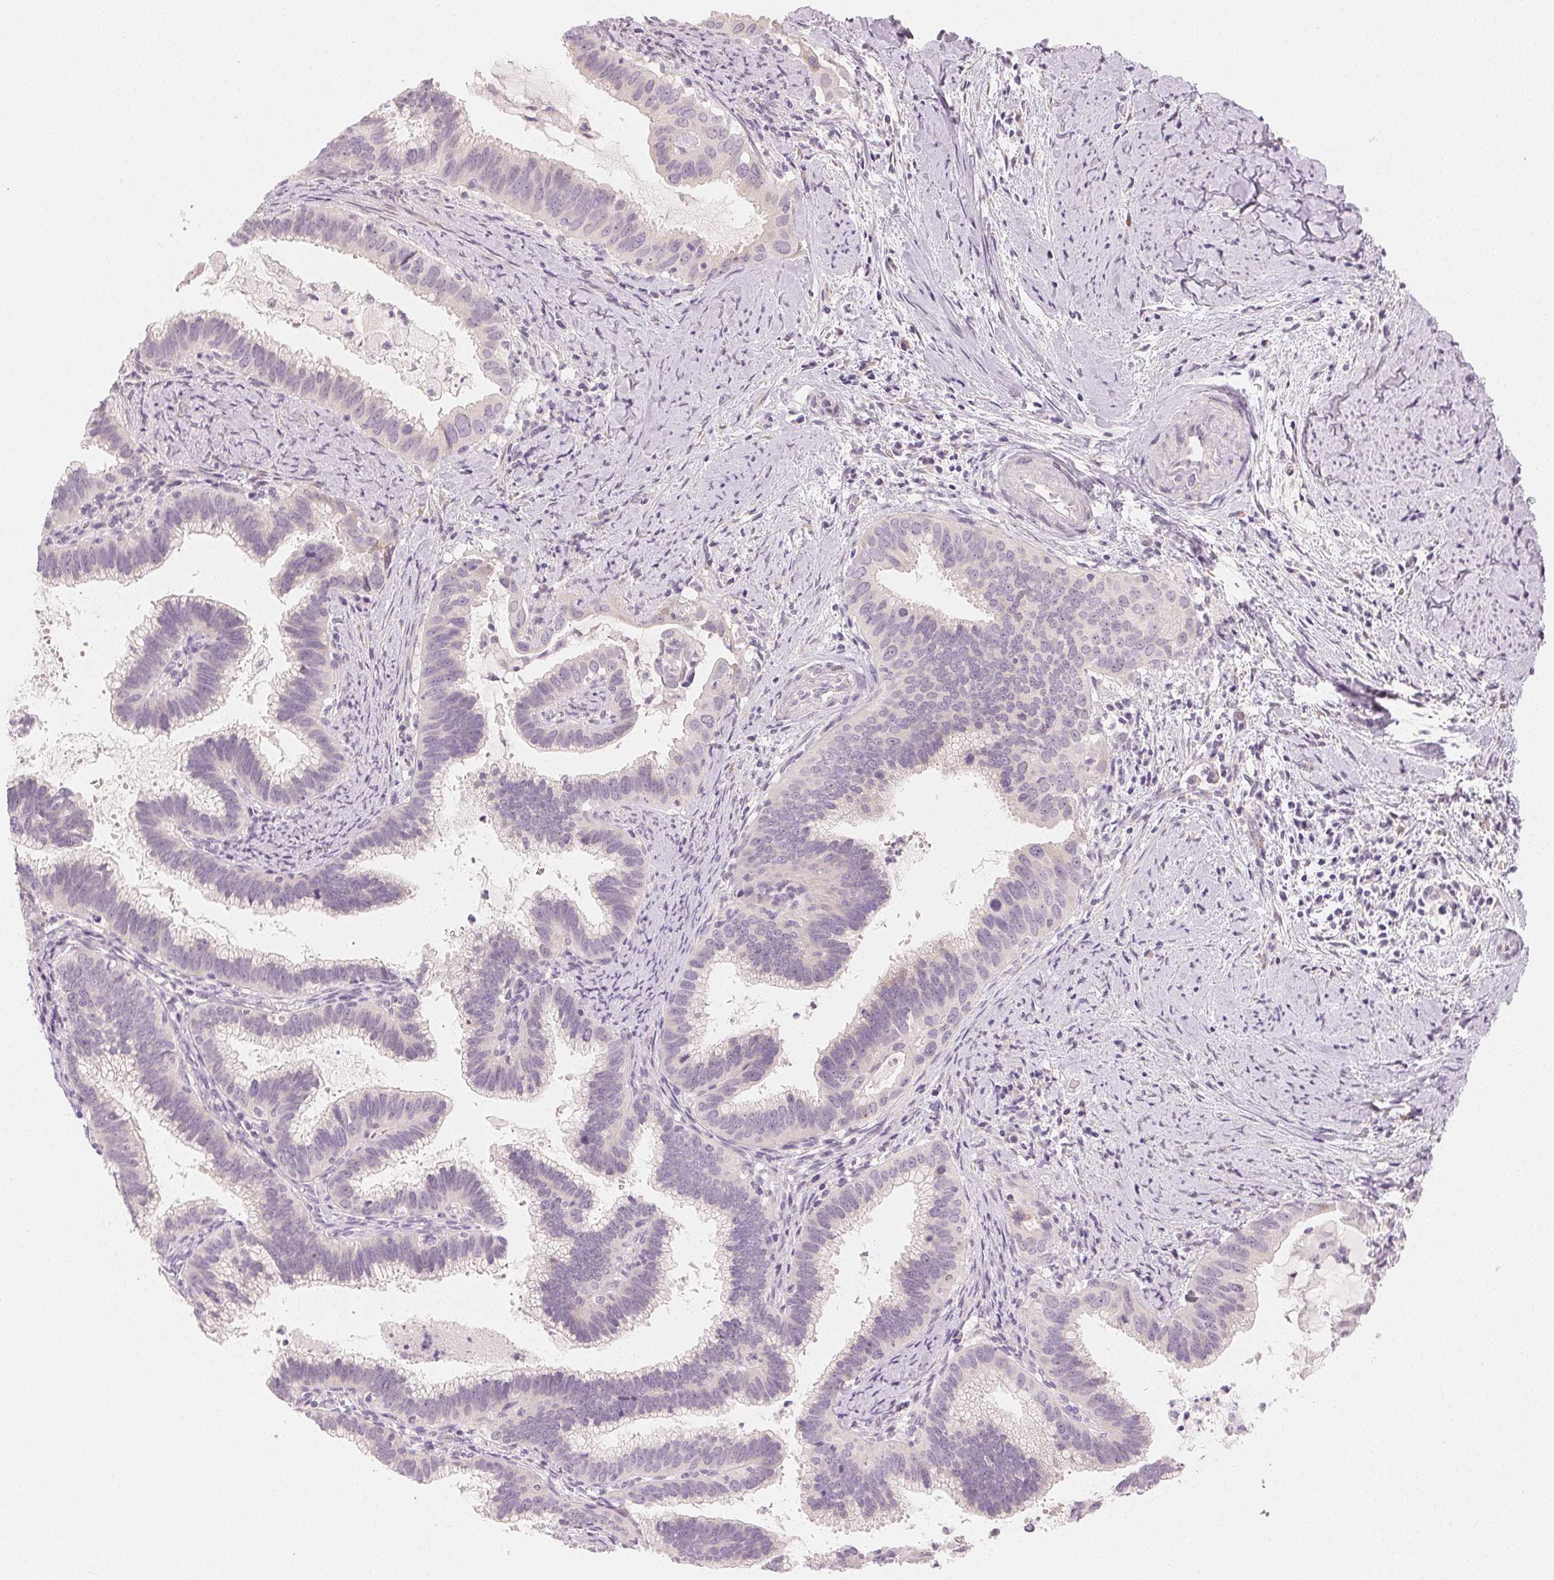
{"staining": {"intensity": "negative", "quantity": "none", "location": "none"}, "tissue": "cervical cancer", "cell_type": "Tumor cells", "image_type": "cancer", "snomed": [{"axis": "morphology", "description": "Adenocarcinoma, NOS"}, {"axis": "topography", "description": "Cervix"}], "caption": "An image of human cervical cancer is negative for staining in tumor cells.", "gene": "MYBL1", "patient": {"sex": "female", "age": 61}}